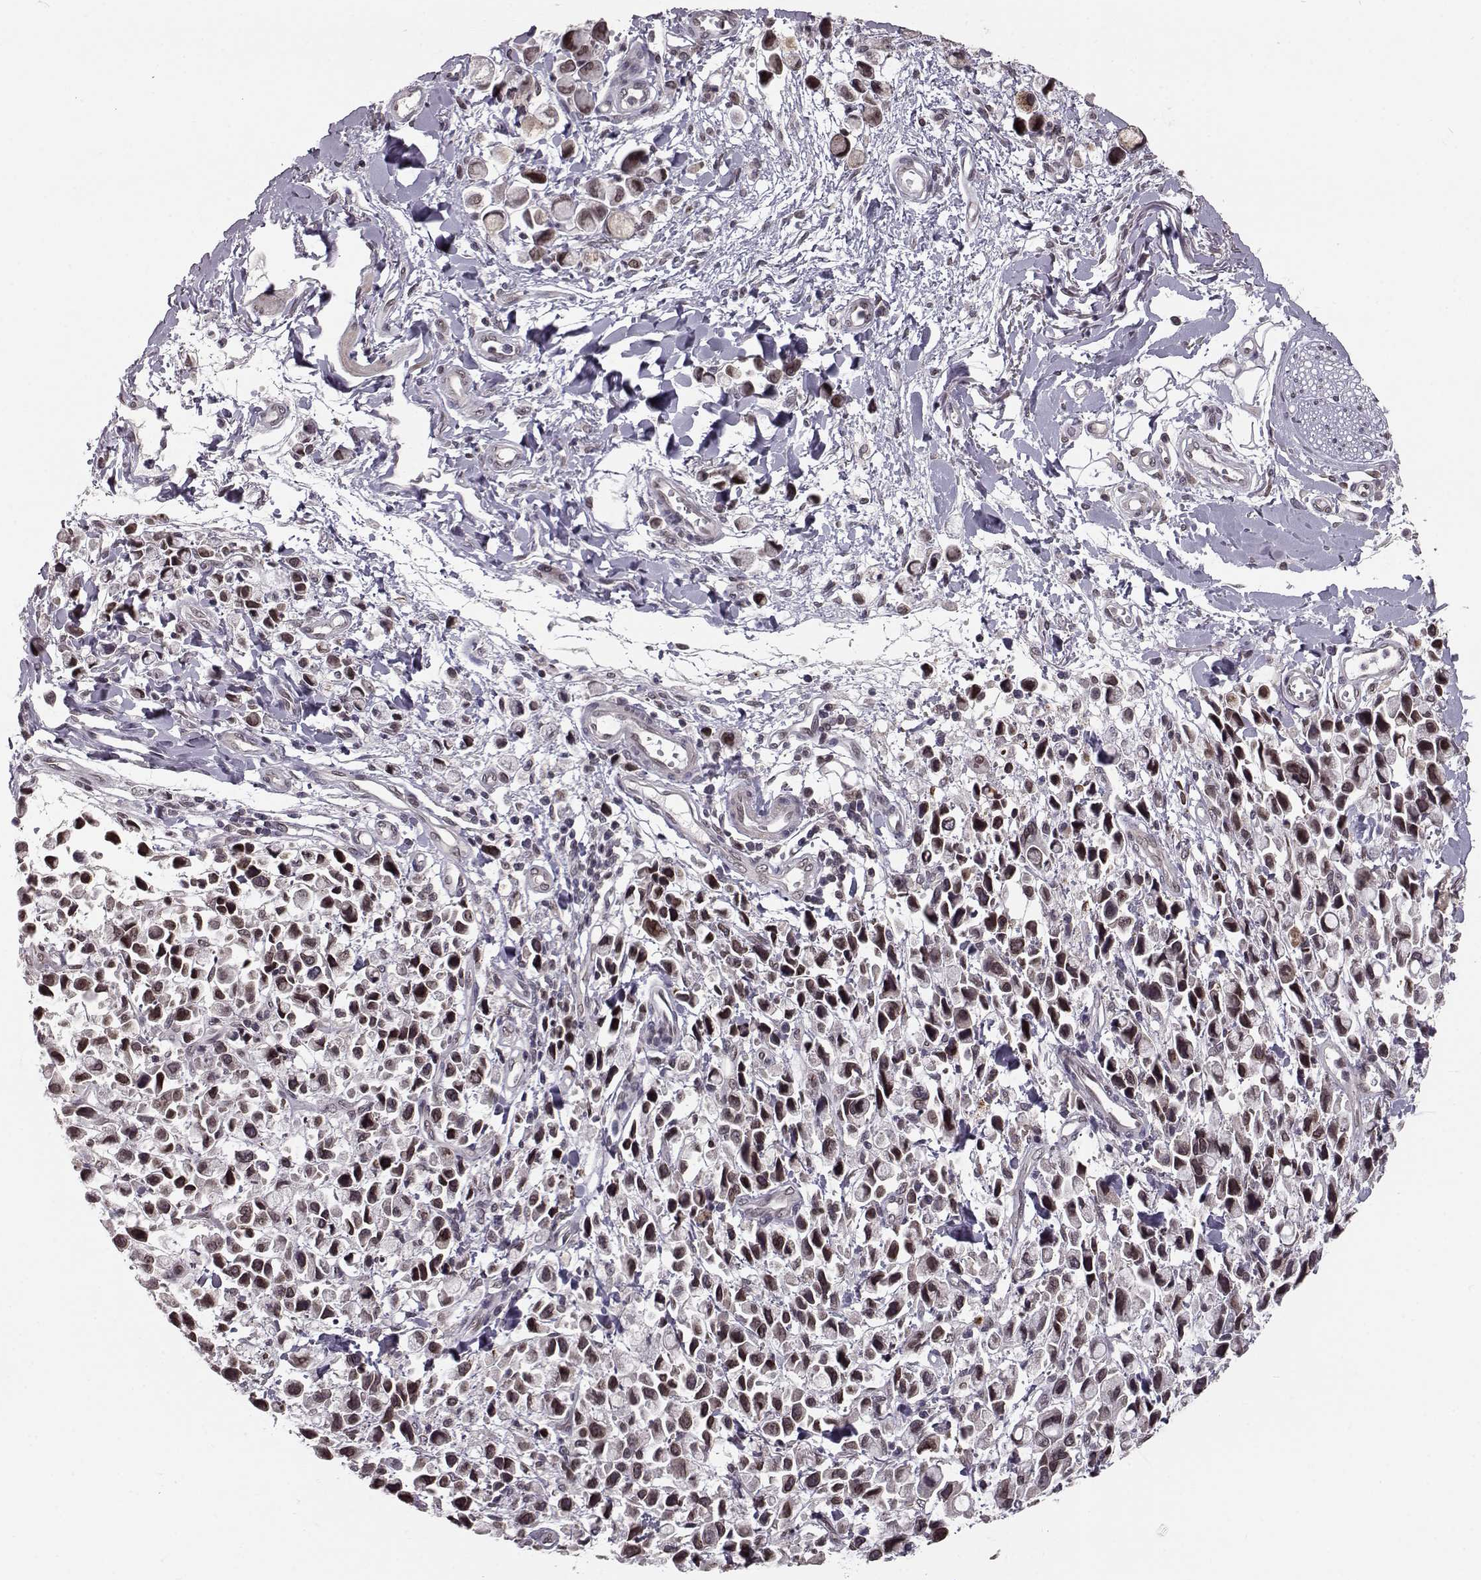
{"staining": {"intensity": "weak", "quantity": ">75%", "location": "cytoplasmic/membranous,nuclear"}, "tissue": "stomach cancer", "cell_type": "Tumor cells", "image_type": "cancer", "snomed": [{"axis": "morphology", "description": "Adenocarcinoma, NOS"}, {"axis": "topography", "description": "Stomach"}], "caption": "Stomach cancer stained with a protein marker reveals weak staining in tumor cells.", "gene": "NUP37", "patient": {"sex": "female", "age": 81}}